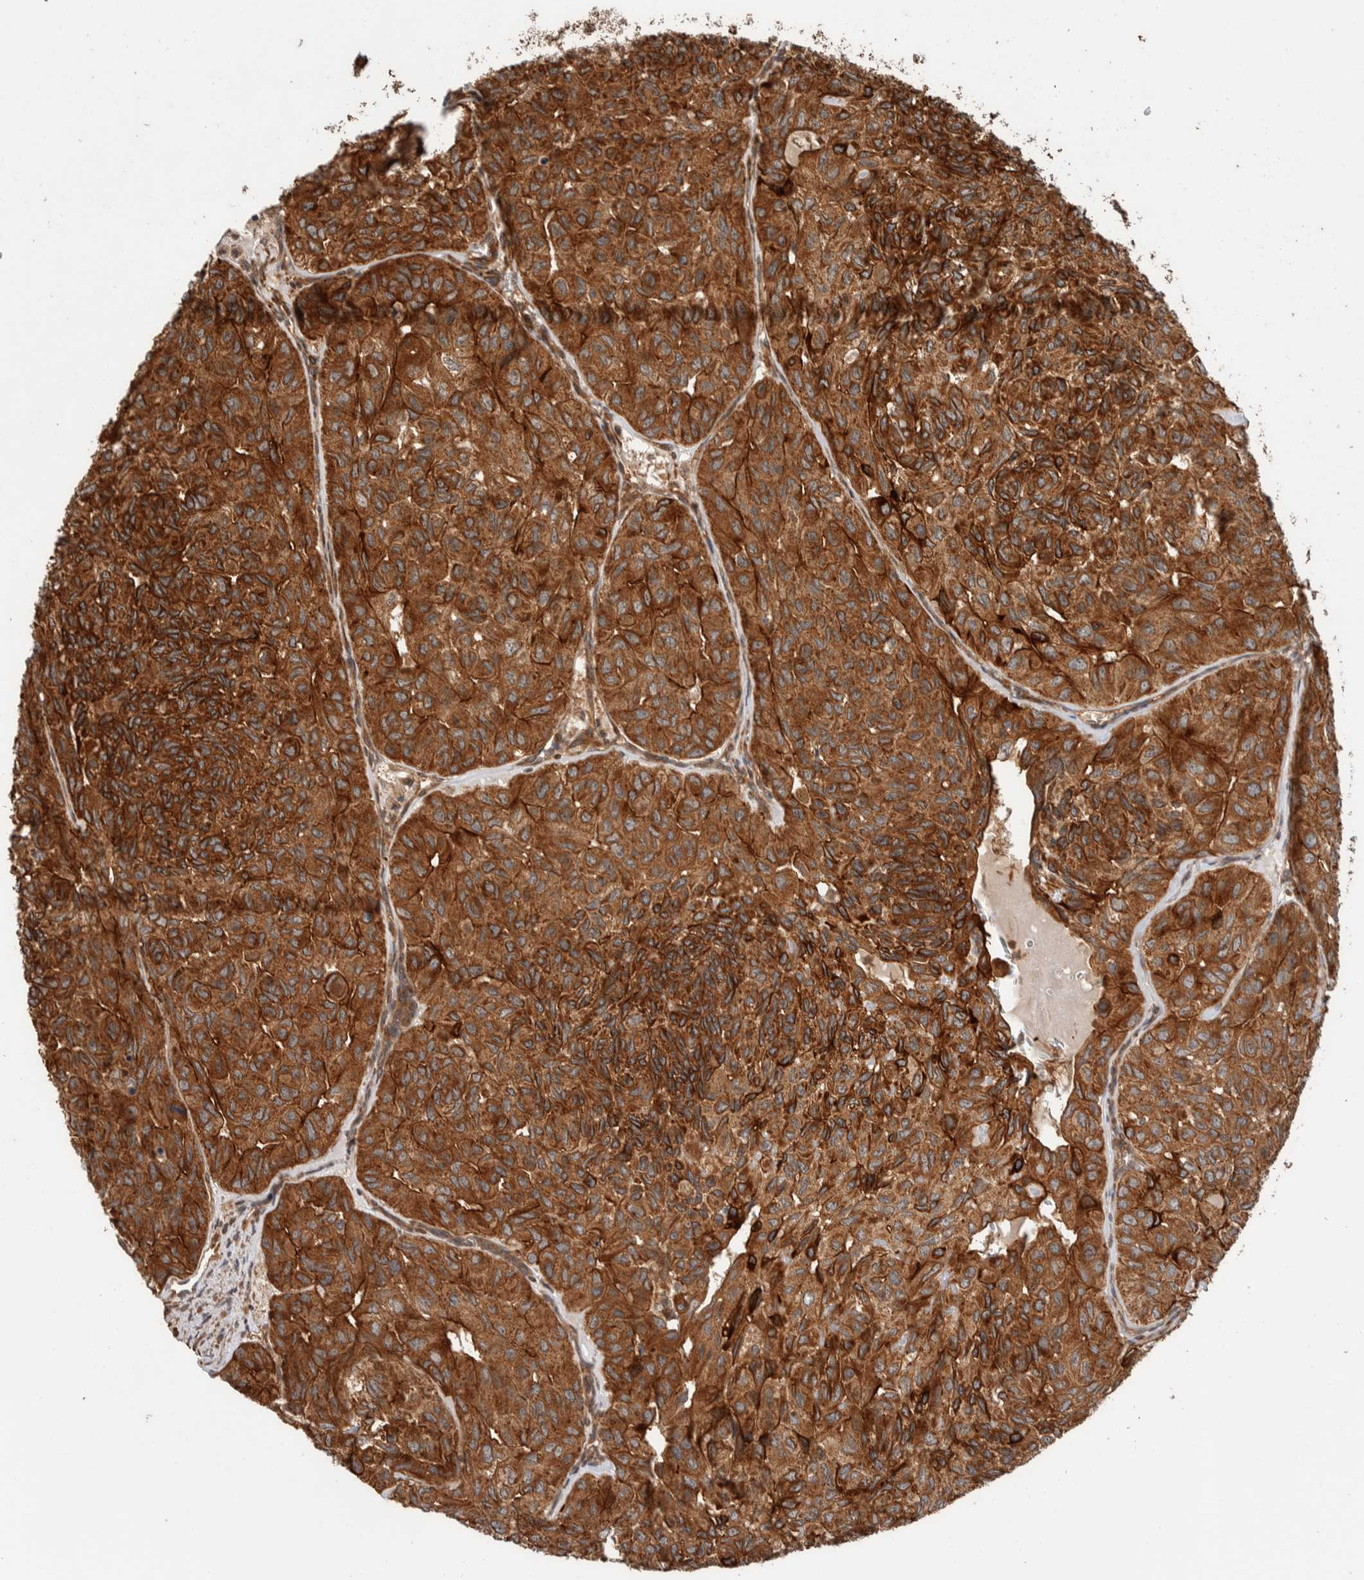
{"staining": {"intensity": "moderate", "quantity": ">75%", "location": "cytoplasmic/membranous"}, "tissue": "head and neck cancer", "cell_type": "Tumor cells", "image_type": "cancer", "snomed": [{"axis": "morphology", "description": "Adenocarcinoma, NOS"}, {"axis": "topography", "description": "Salivary gland, NOS"}, {"axis": "topography", "description": "Head-Neck"}], "caption": "High-power microscopy captured an immunohistochemistry micrograph of head and neck cancer (adenocarcinoma), revealing moderate cytoplasmic/membranous expression in approximately >75% of tumor cells. The staining was performed using DAB (3,3'-diaminobenzidine), with brown indicating positive protein expression. Nuclei are stained blue with hematoxylin.", "gene": "SYNRG", "patient": {"sex": "female", "age": 76}}